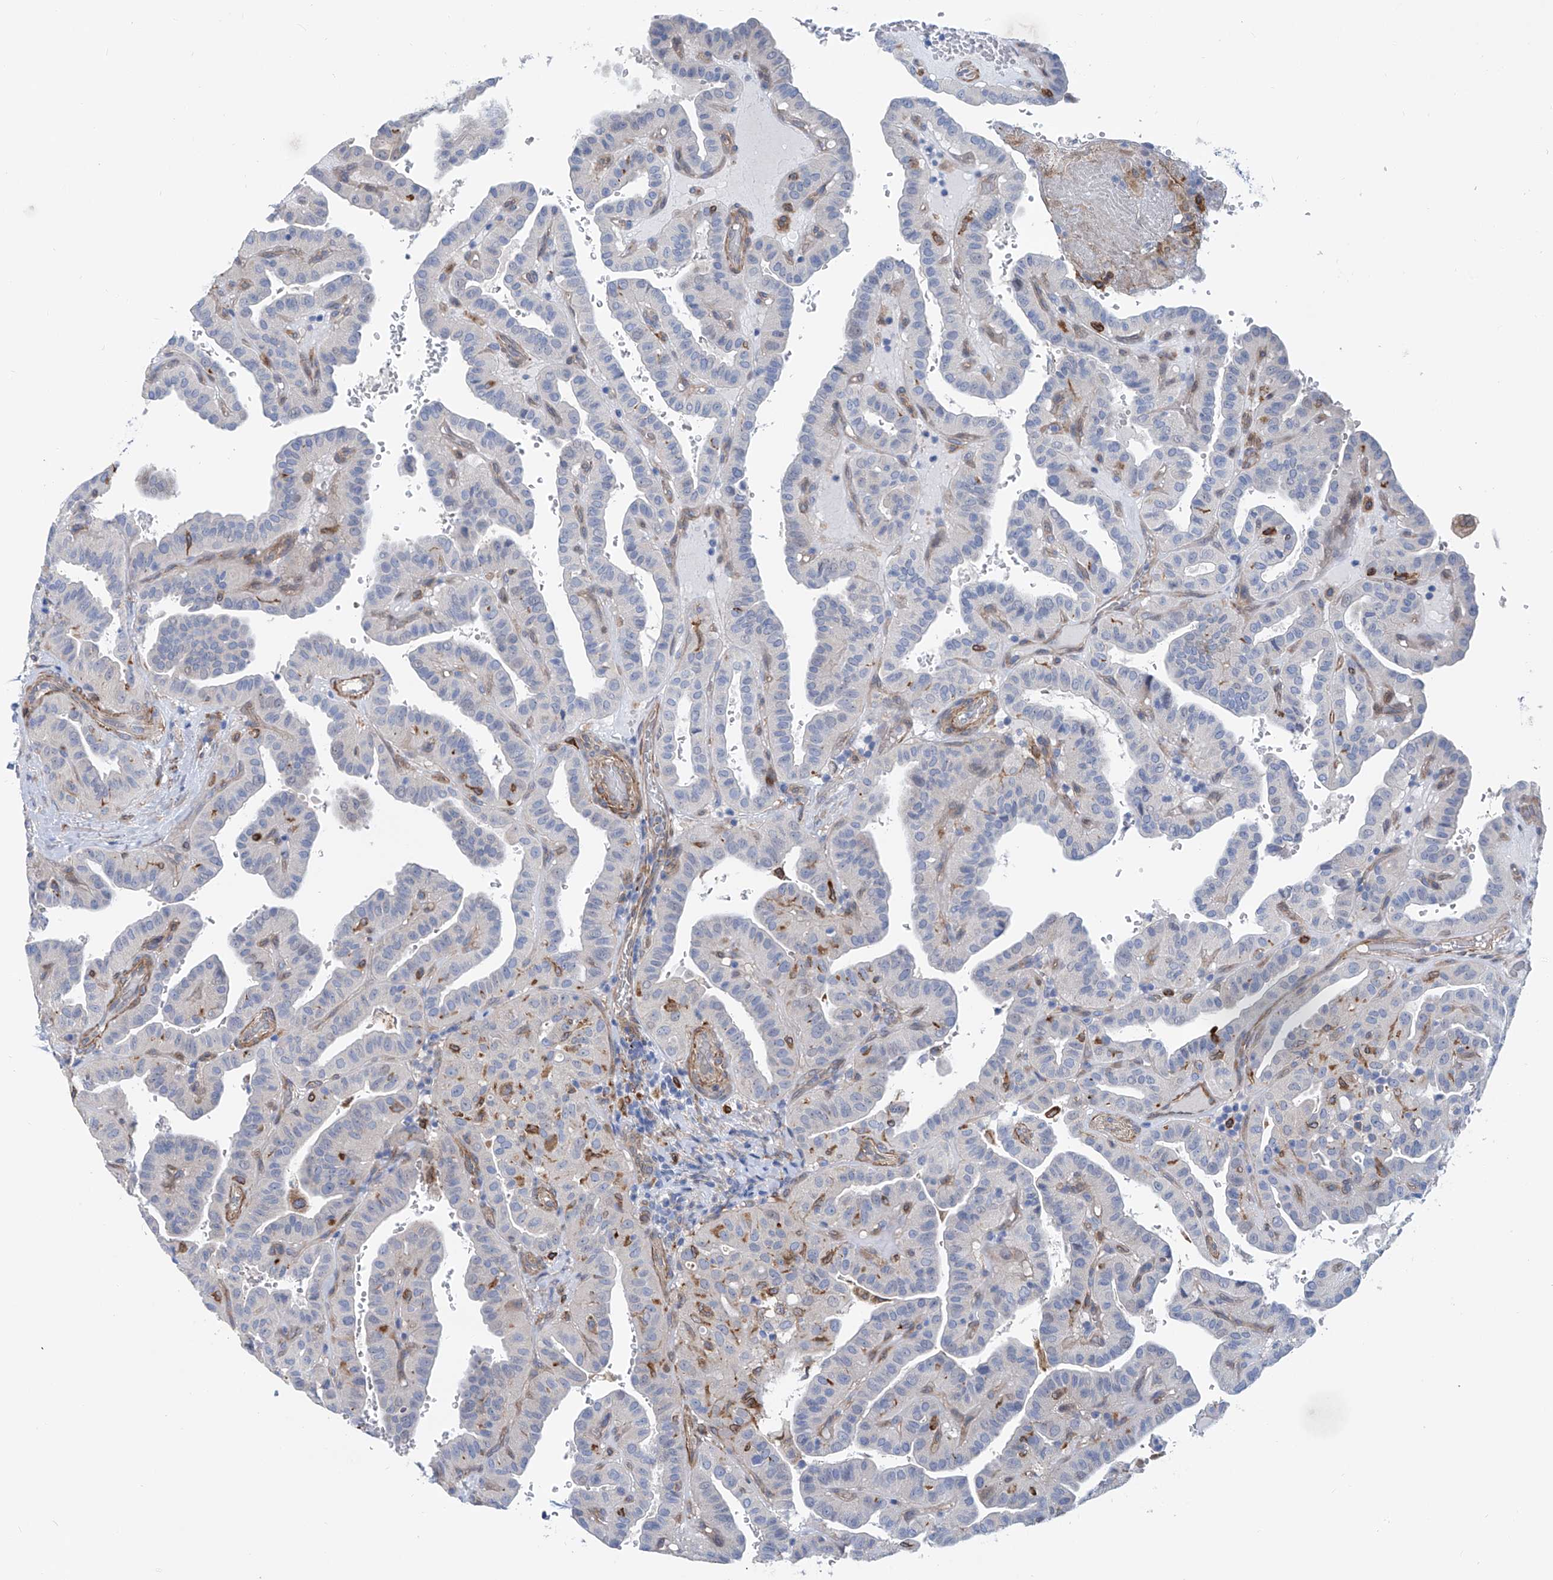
{"staining": {"intensity": "negative", "quantity": "none", "location": "none"}, "tissue": "thyroid cancer", "cell_type": "Tumor cells", "image_type": "cancer", "snomed": [{"axis": "morphology", "description": "Papillary adenocarcinoma, NOS"}, {"axis": "topography", "description": "Thyroid gland"}], "caption": "Tumor cells are negative for brown protein staining in papillary adenocarcinoma (thyroid).", "gene": "TNN", "patient": {"sex": "male", "age": 77}}